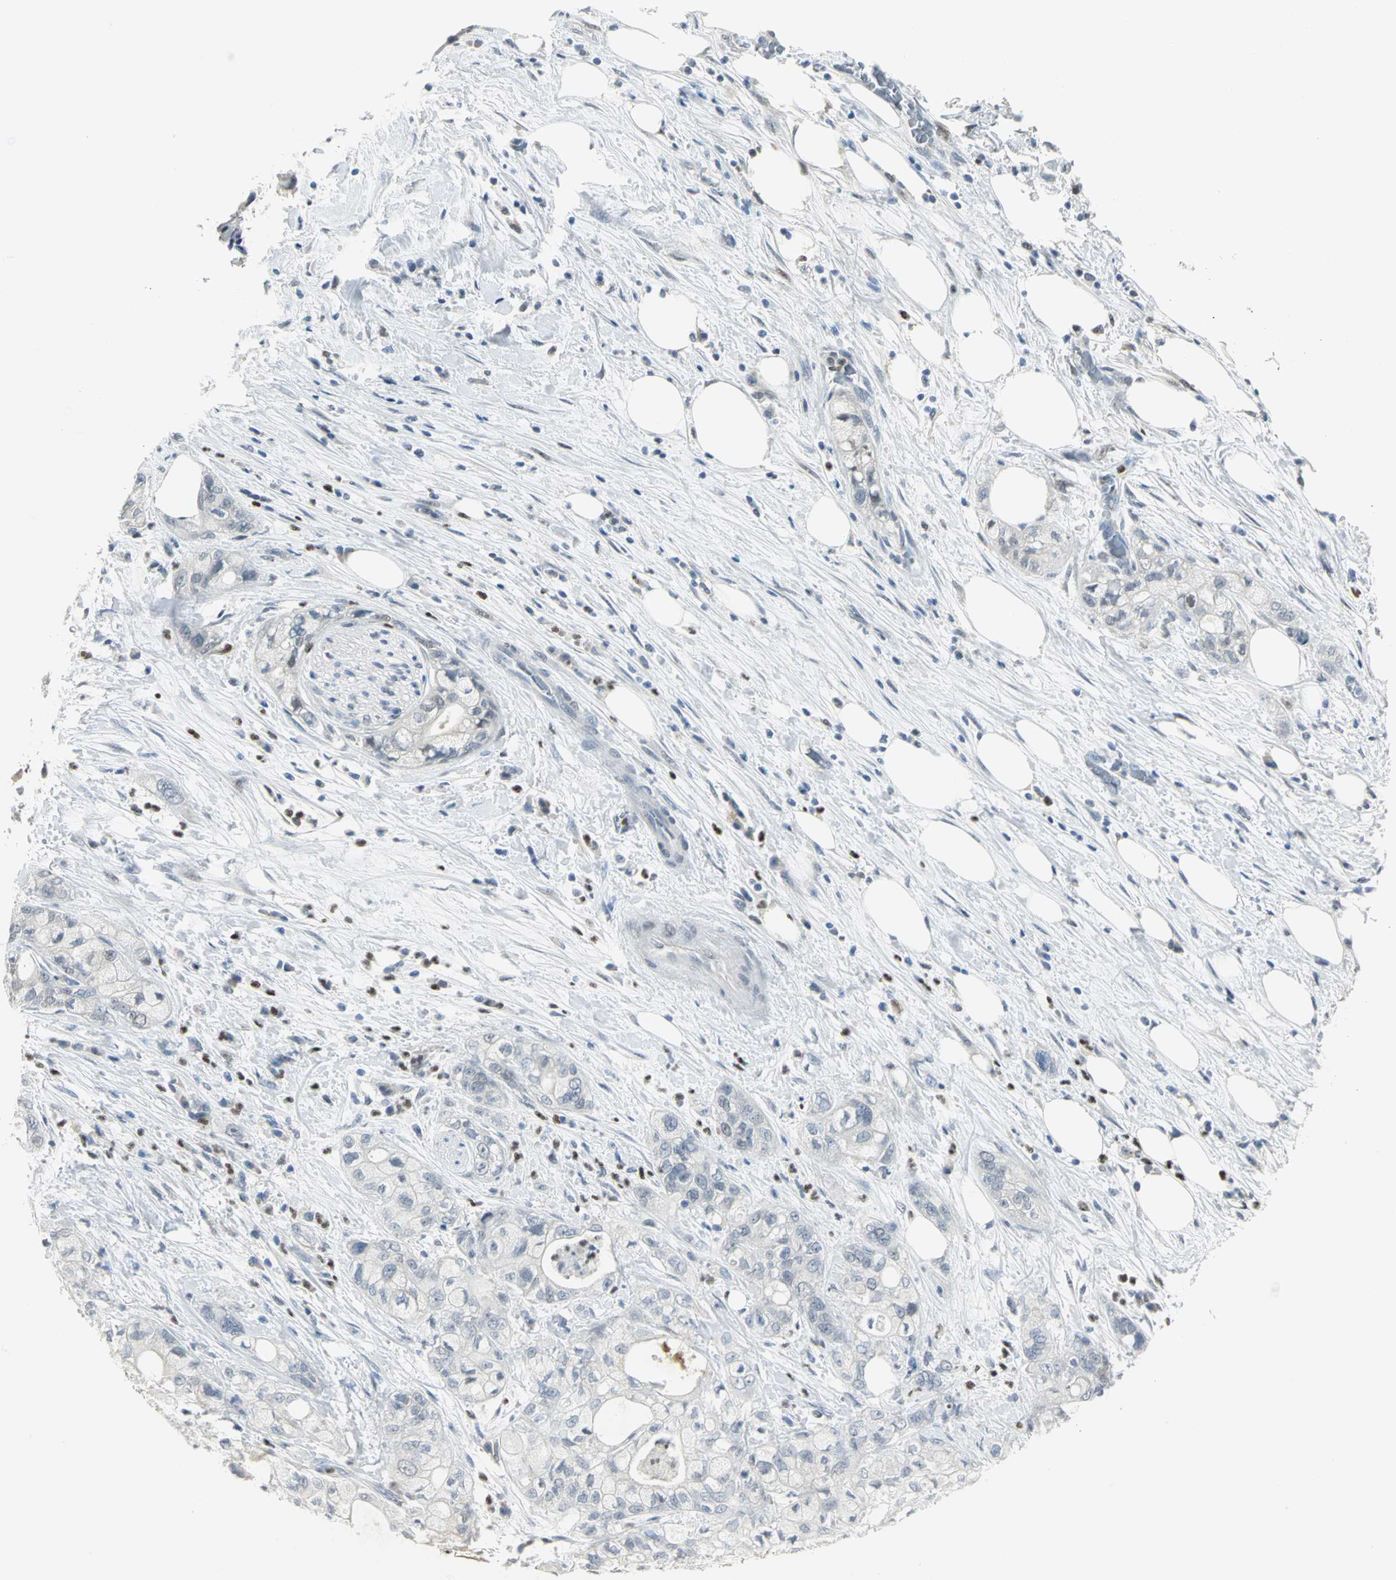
{"staining": {"intensity": "negative", "quantity": "none", "location": "none"}, "tissue": "pancreatic cancer", "cell_type": "Tumor cells", "image_type": "cancer", "snomed": [{"axis": "morphology", "description": "Adenocarcinoma, NOS"}, {"axis": "topography", "description": "Pancreas"}], "caption": "Tumor cells show no significant positivity in pancreatic adenocarcinoma.", "gene": "BCL6", "patient": {"sex": "male", "age": 70}}